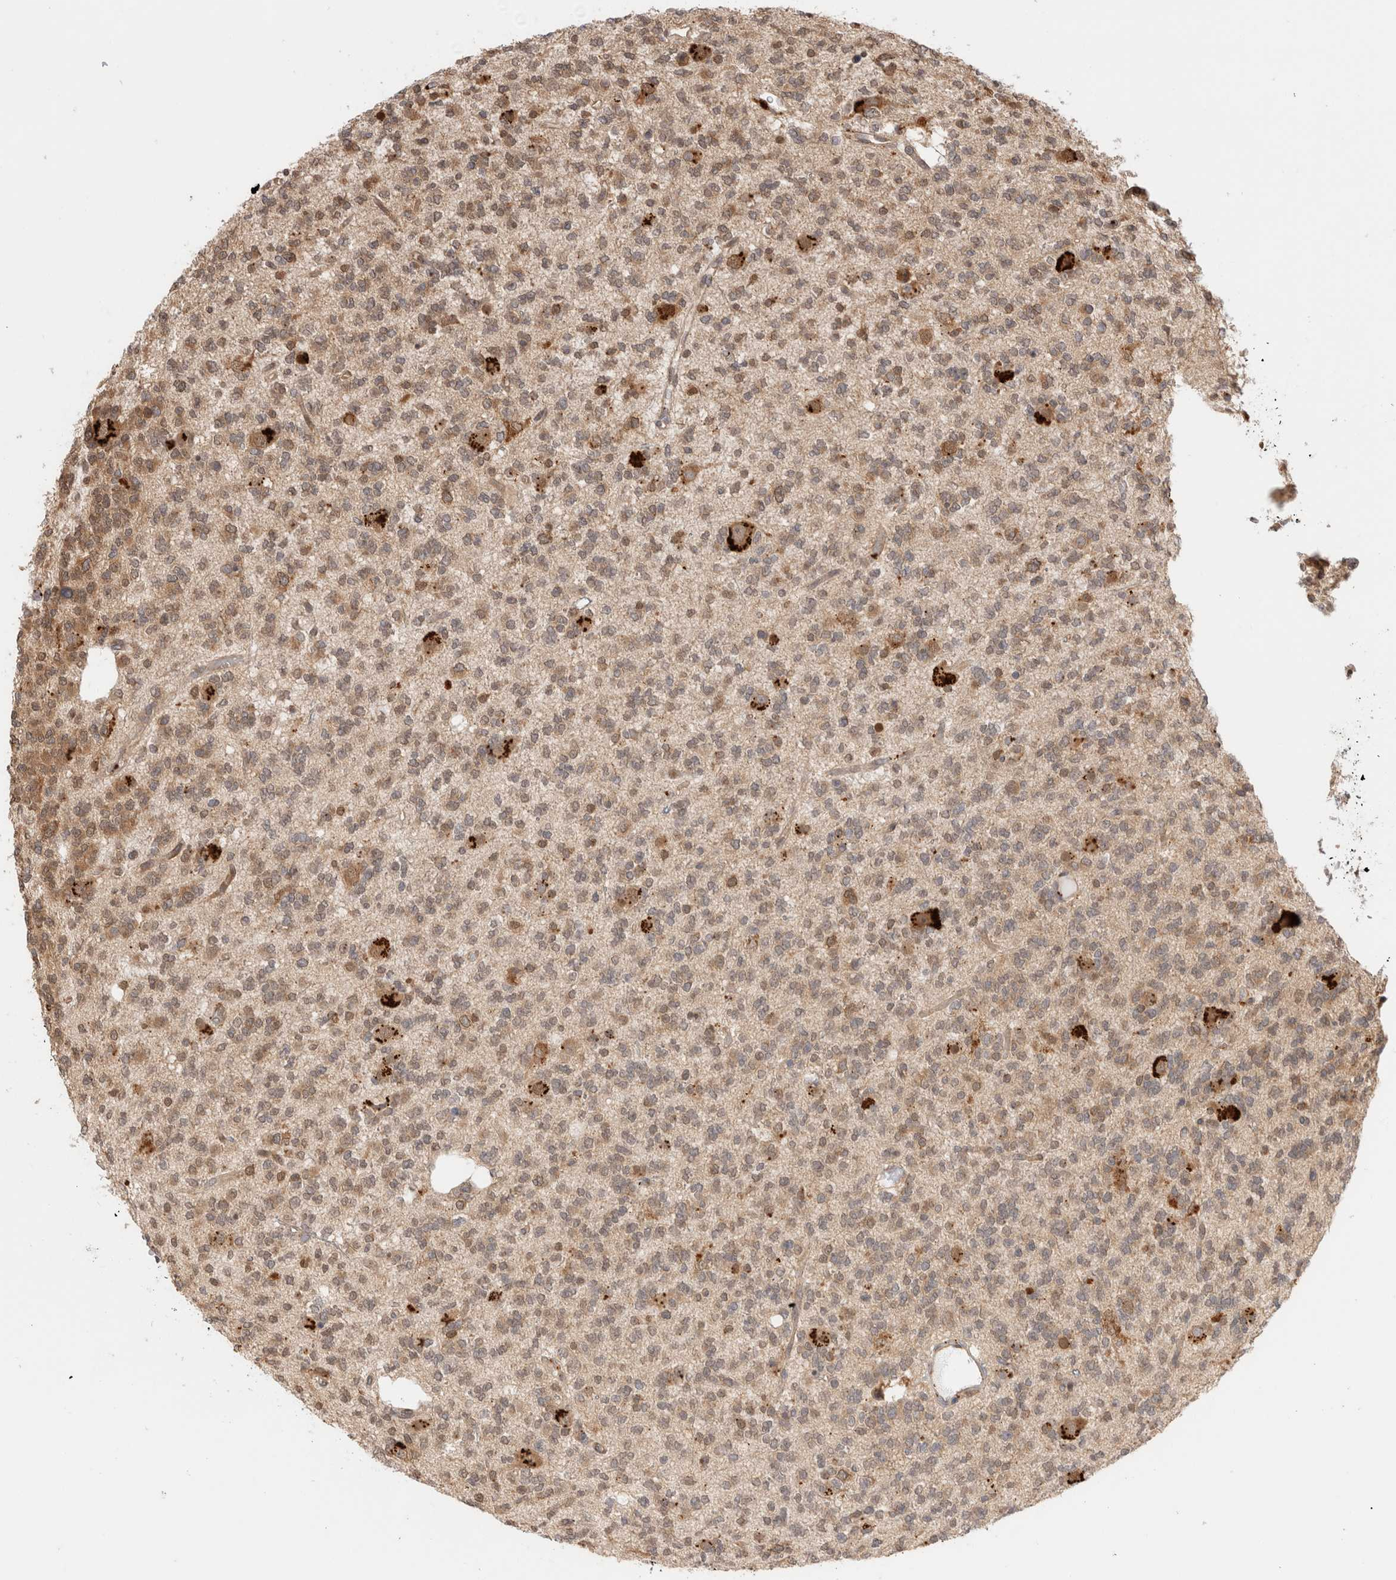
{"staining": {"intensity": "weak", "quantity": "25%-75%", "location": "cytoplasmic/membranous"}, "tissue": "glioma", "cell_type": "Tumor cells", "image_type": "cancer", "snomed": [{"axis": "morphology", "description": "Glioma, malignant, Low grade"}, {"axis": "topography", "description": "Brain"}], "caption": "Brown immunohistochemical staining in glioma reveals weak cytoplasmic/membranous expression in approximately 25%-75% of tumor cells. (Brightfield microscopy of DAB IHC at high magnification).", "gene": "ACTL9", "patient": {"sex": "male", "age": 38}}